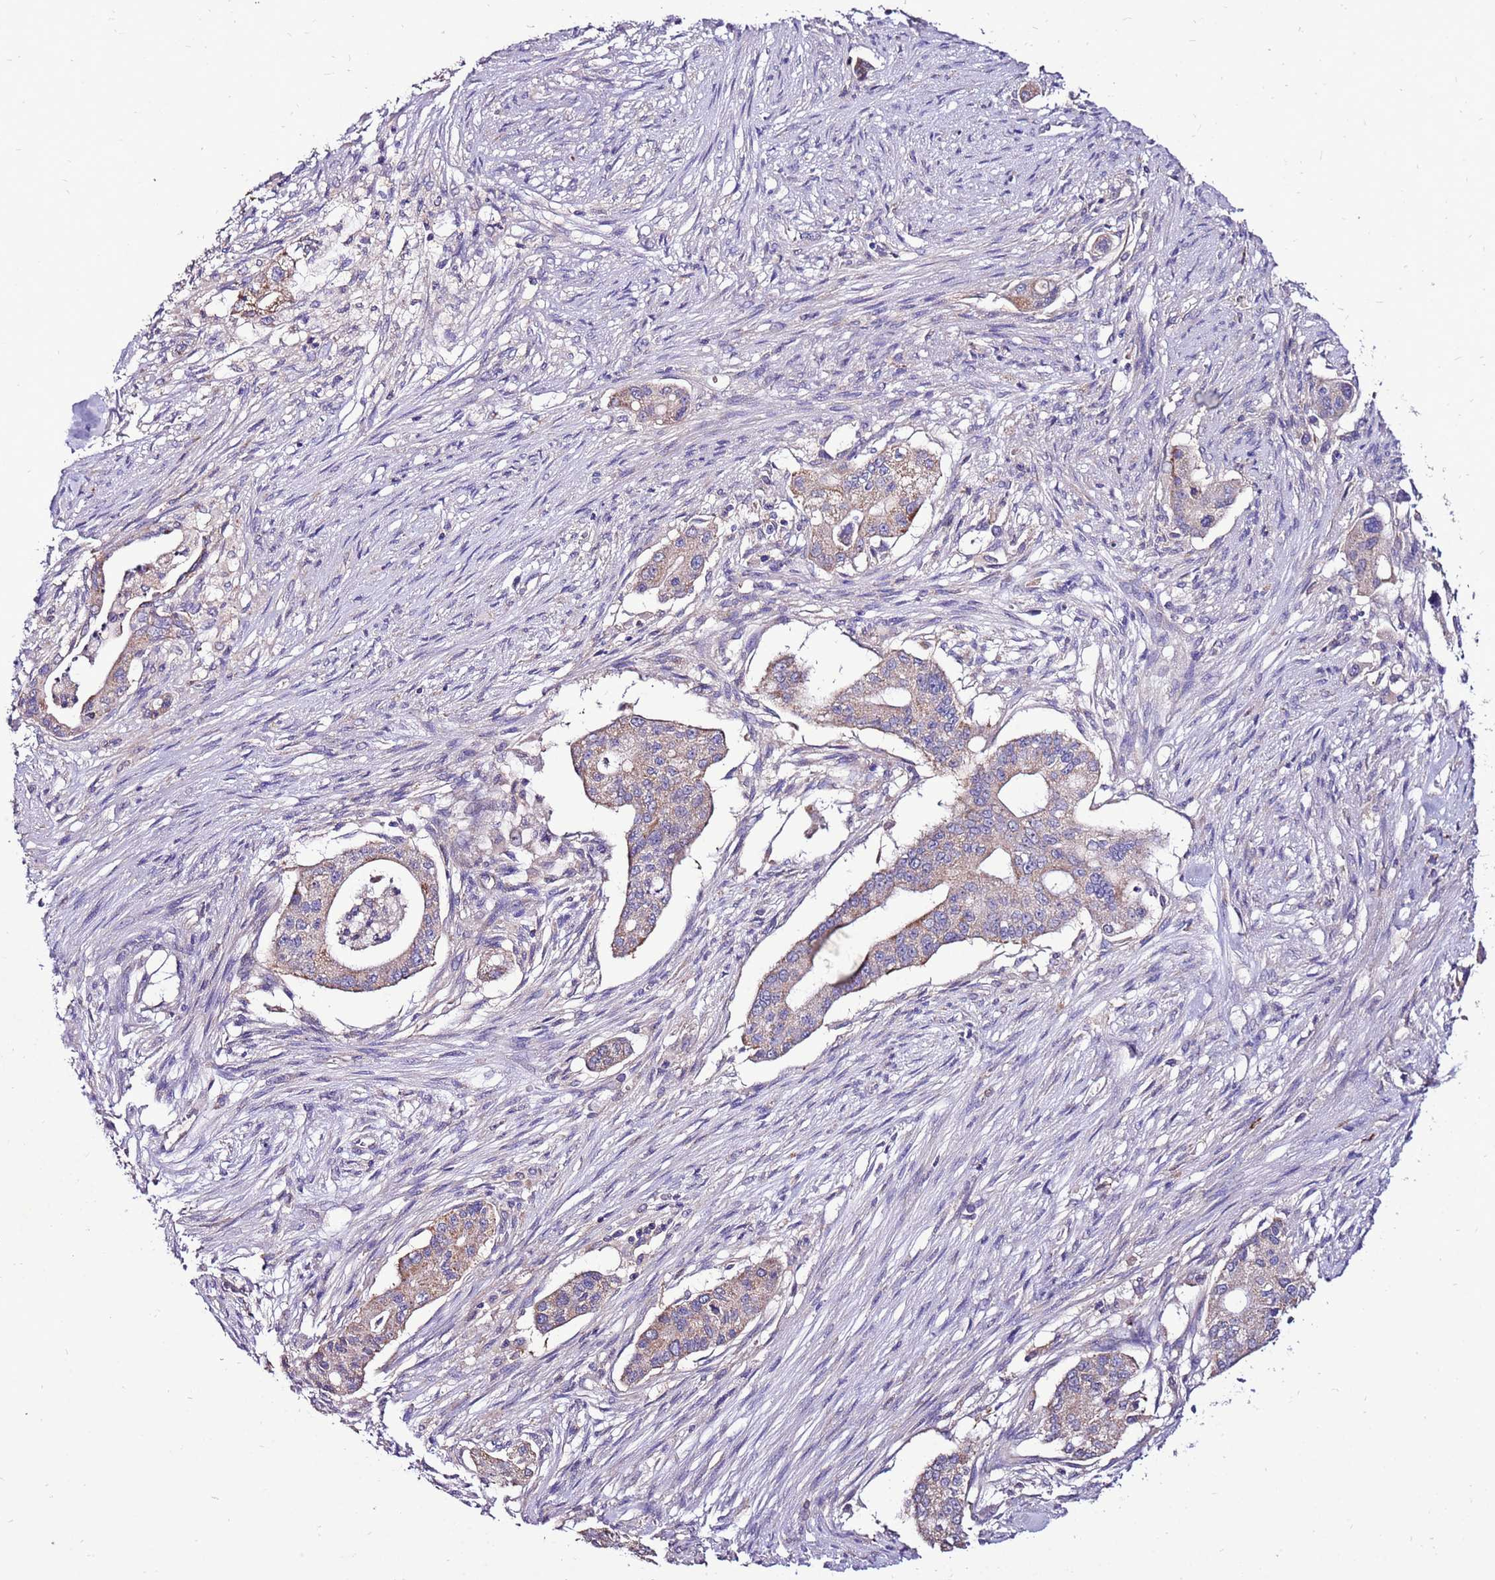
{"staining": {"intensity": "moderate", "quantity": ">75%", "location": "cytoplasmic/membranous"}, "tissue": "pancreatic cancer", "cell_type": "Tumor cells", "image_type": "cancer", "snomed": [{"axis": "morphology", "description": "Adenocarcinoma, NOS"}, {"axis": "topography", "description": "Pancreas"}], "caption": "This histopathology image reveals pancreatic adenocarcinoma stained with immunohistochemistry (IHC) to label a protein in brown. The cytoplasmic/membranous of tumor cells show moderate positivity for the protein. Nuclei are counter-stained blue.", "gene": "TMEM106C", "patient": {"sex": "male", "age": 46}}